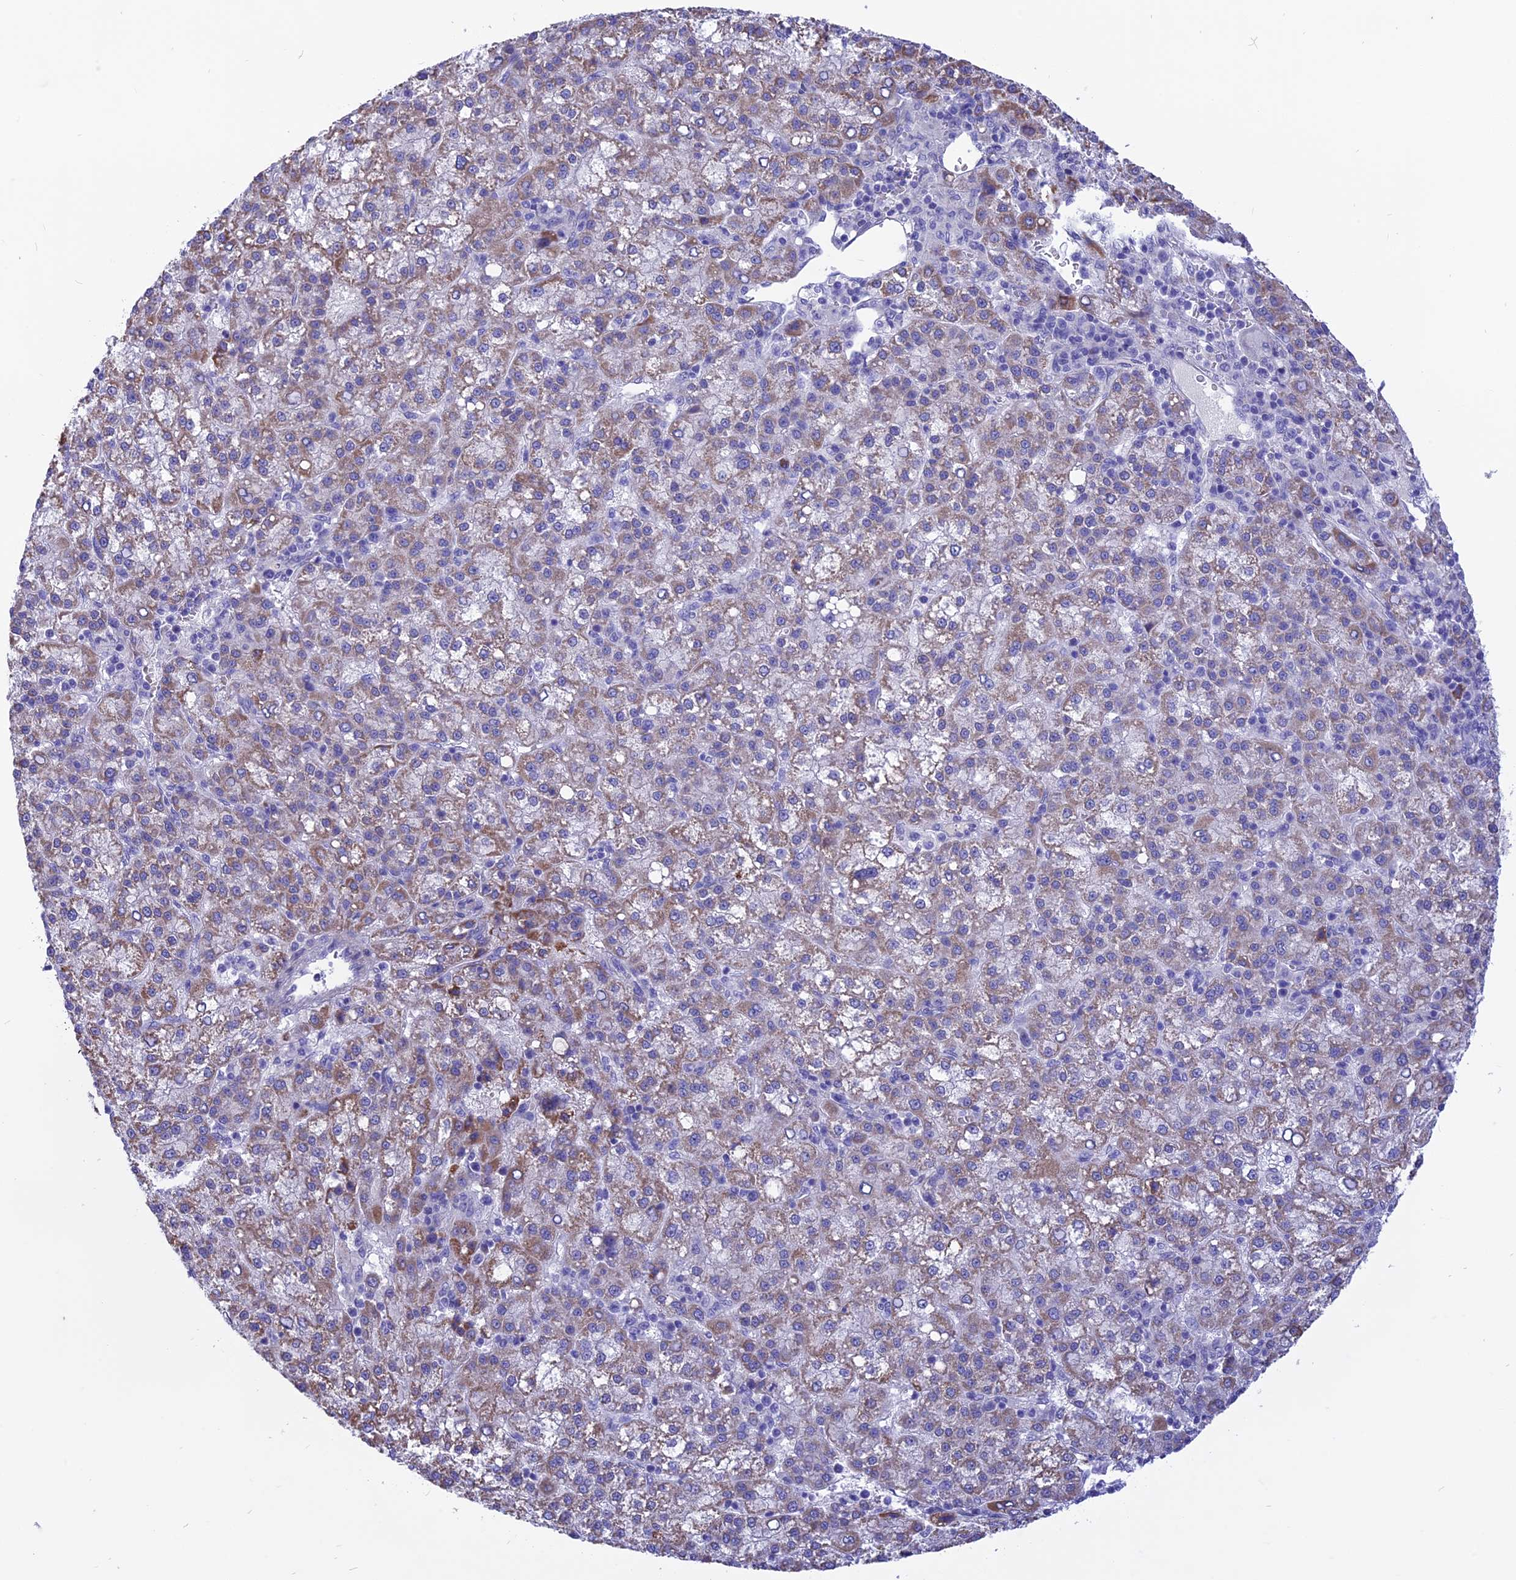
{"staining": {"intensity": "weak", "quantity": ">75%", "location": "cytoplasmic/membranous"}, "tissue": "liver cancer", "cell_type": "Tumor cells", "image_type": "cancer", "snomed": [{"axis": "morphology", "description": "Carcinoma, Hepatocellular, NOS"}, {"axis": "topography", "description": "Liver"}], "caption": "This is a photomicrograph of IHC staining of liver cancer (hepatocellular carcinoma), which shows weak staining in the cytoplasmic/membranous of tumor cells.", "gene": "TMEM138", "patient": {"sex": "female", "age": 58}}